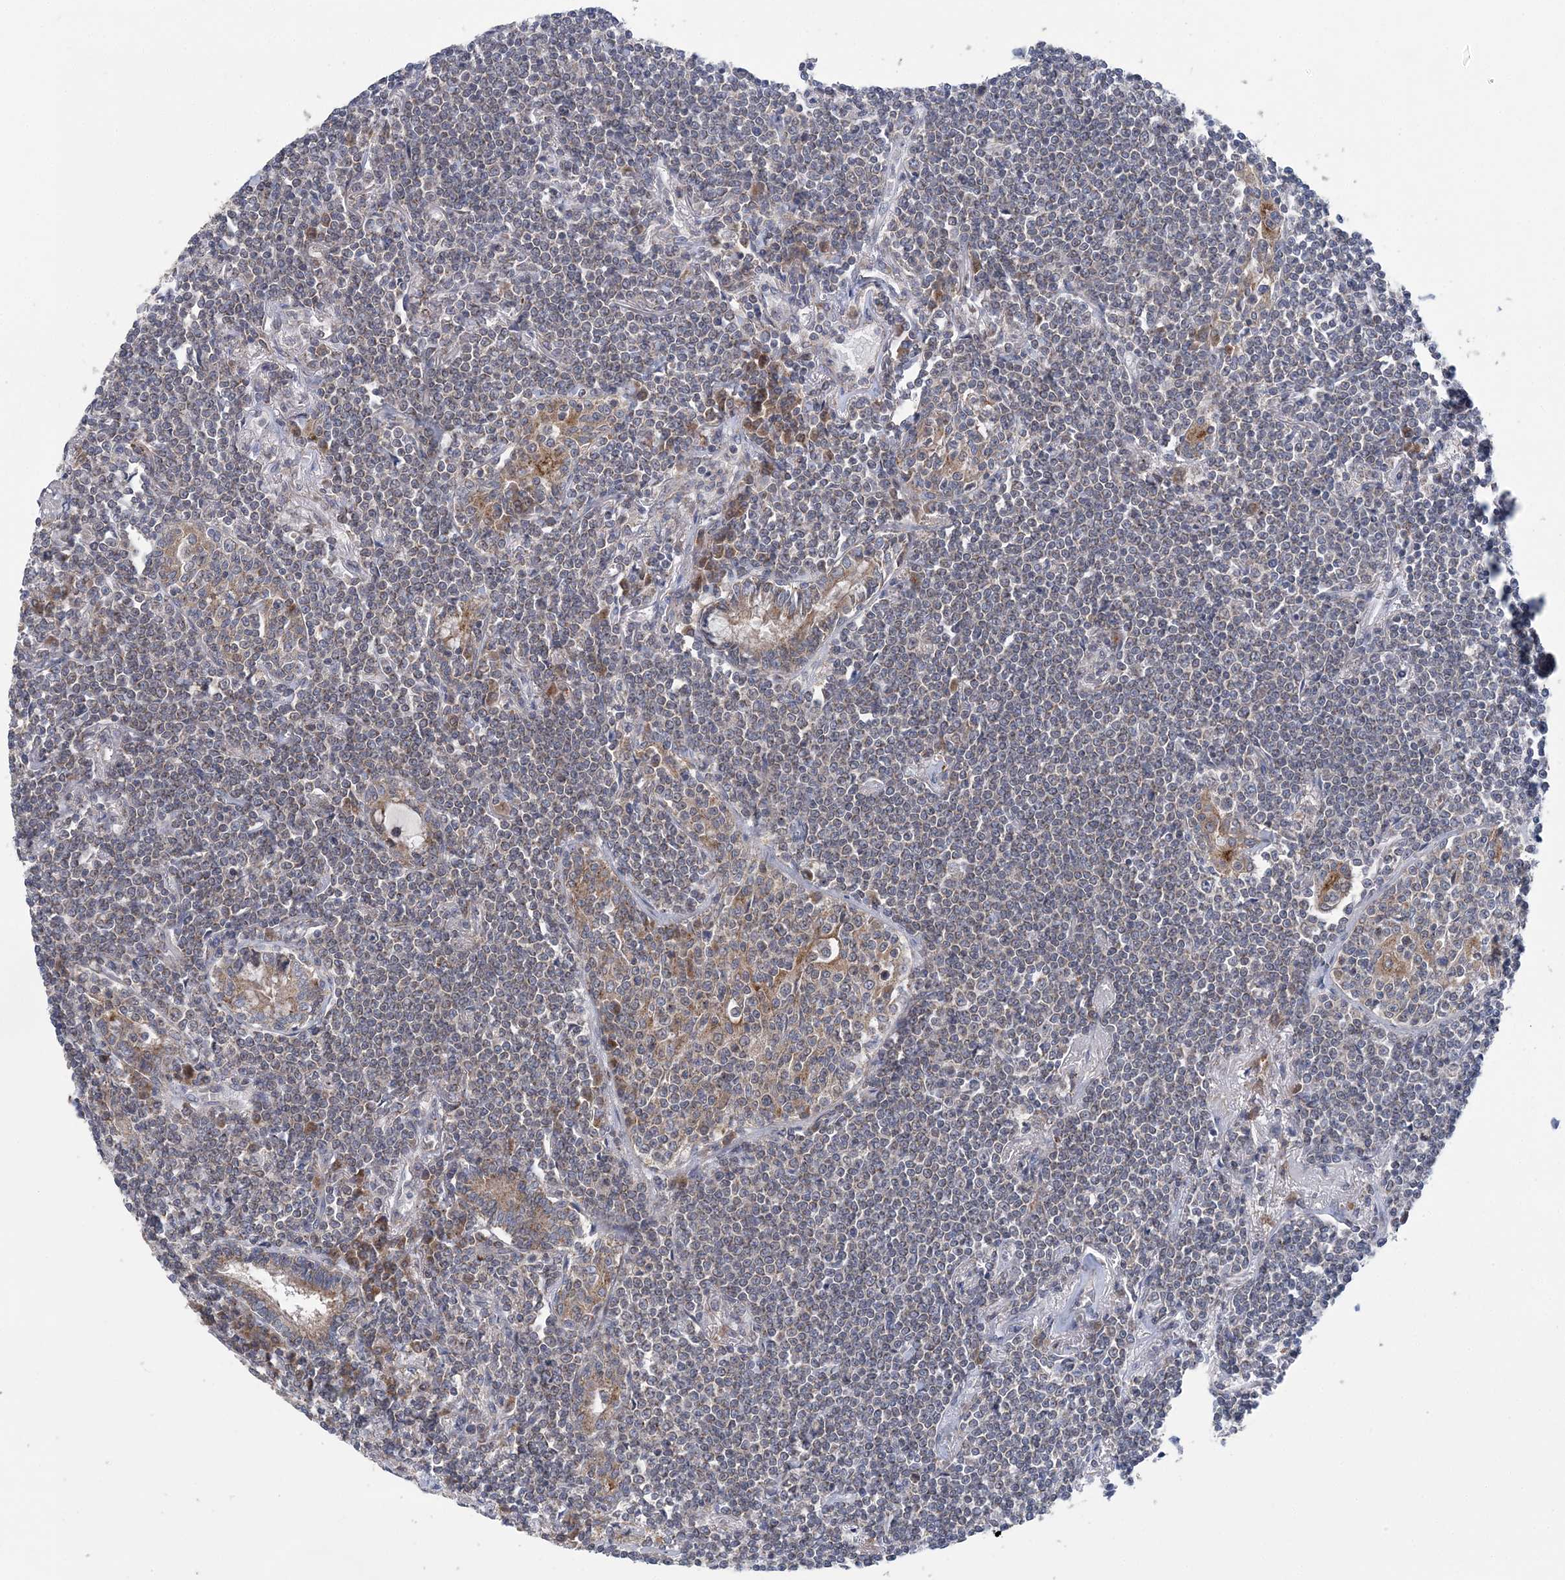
{"staining": {"intensity": "weak", "quantity": "<25%", "location": "cytoplasmic/membranous"}, "tissue": "lymphoma", "cell_type": "Tumor cells", "image_type": "cancer", "snomed": [{"axis": "morphology", "description": "Malignant lymphoma, non-Hodgkin's type, Low grade"}, {"axis": "topography", "description": "Lung"}], "caption": "Lymphoma stained for a protein using immunohistochemistry exhibits no expression tumor cells.", "gene": "COPE", "patient": {"sex": "female", "age": 71}}